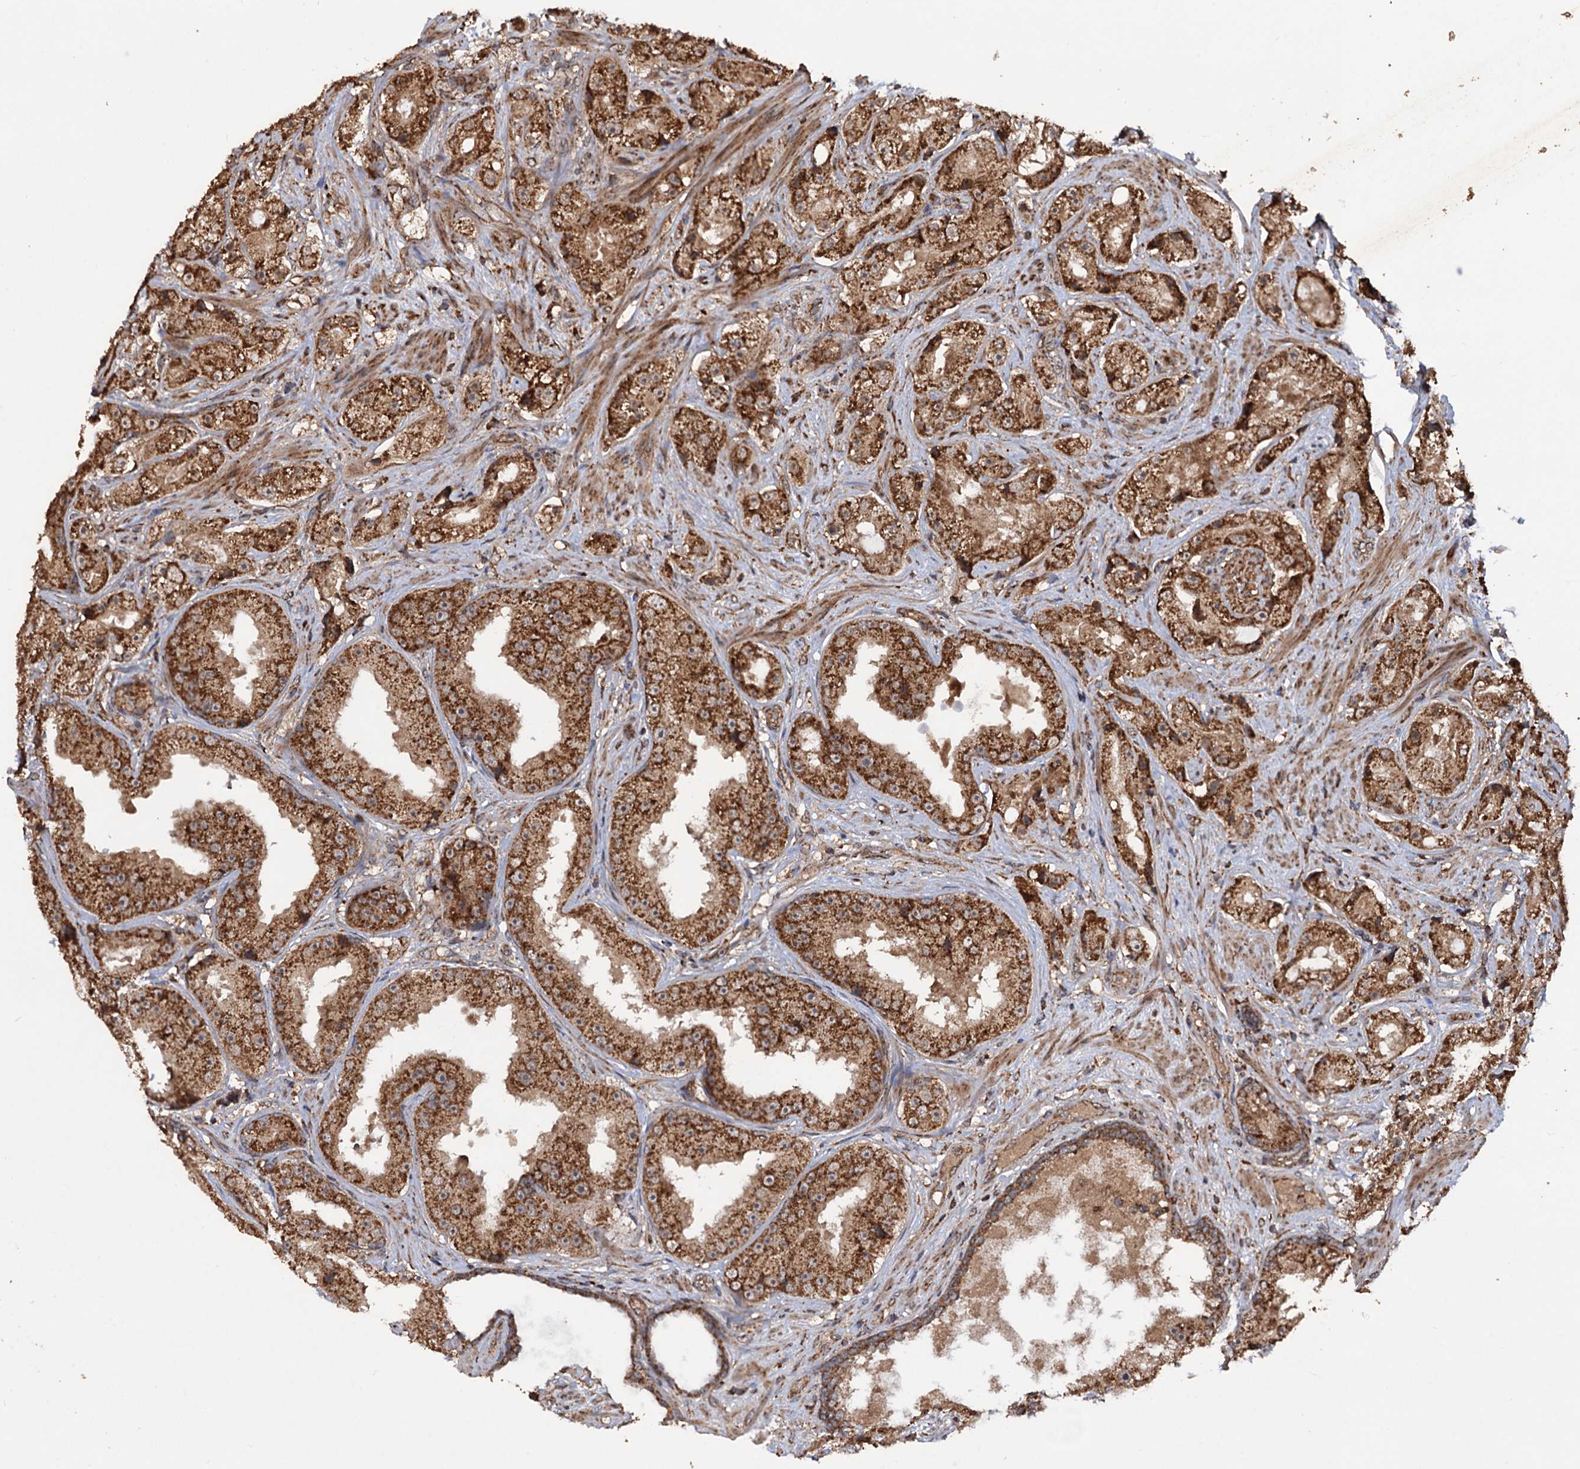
{"staining": {"intensity": "strong", "quantity": ">75%", "location": "cytoplasmic/membranous"}, "tissue": "prostate cancer", "cell_type": "Tumor cells", "image_type": "cancer", "snomed": [{"axis": "morphology", "description": "Adenocarcinoma, High grade"}, {"axis": "topography", "description": "Prostate"}], "caption": "Human prostate cancer stained with a protein marker displays strong staining in tumor cells.", "gene": "IPO4", "patient": {"sex": "male", "age": 73}}